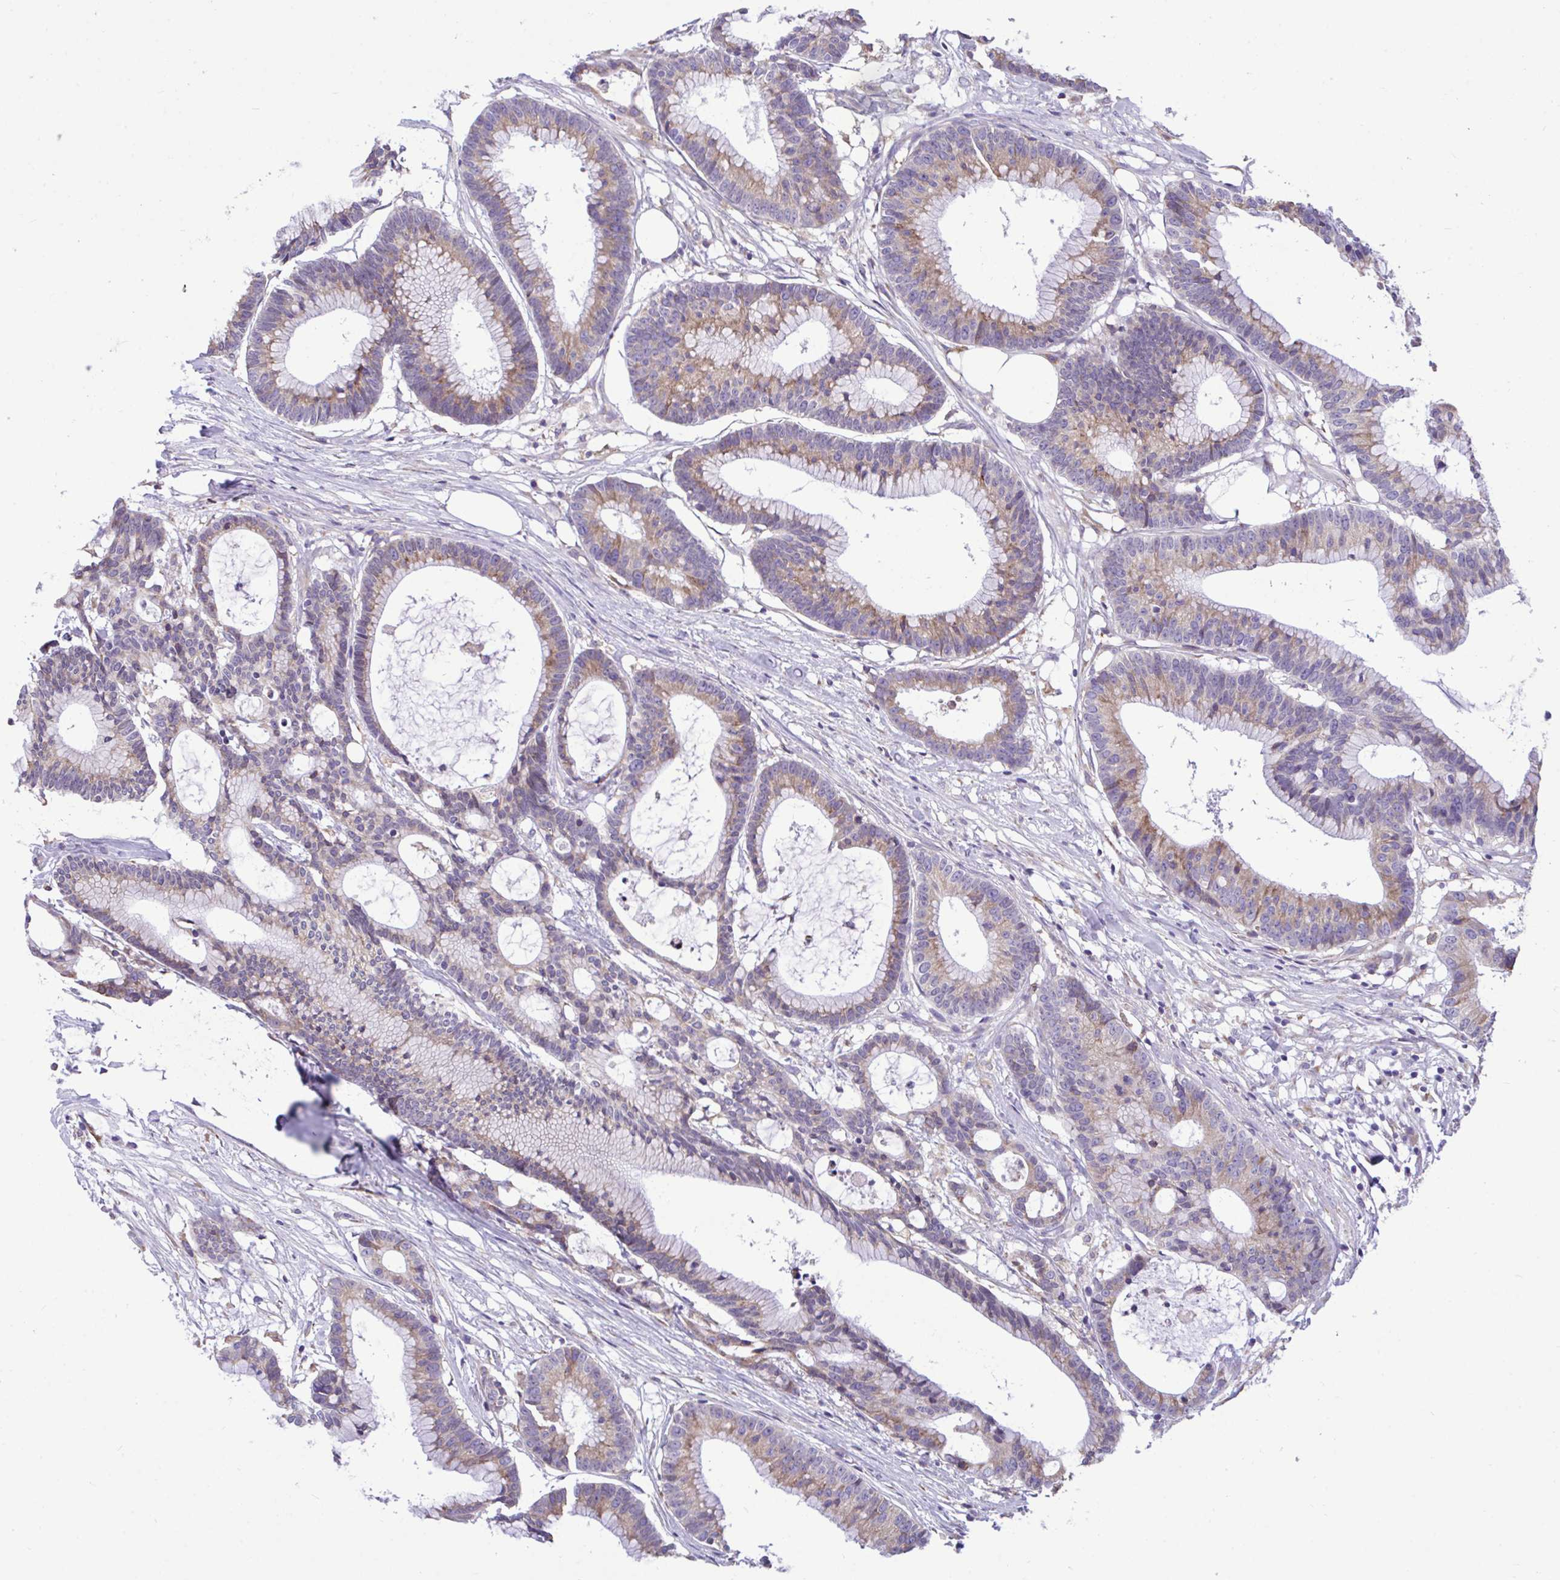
{"staining": {"intensity": "moderate", "quantity": "25%-75%", "location": "cytoplasmic/membranous"}, "tissue": "colorectal cancer", "cell_type": "Tumor cells", "image_type": "cancer", "snomed": [{"axis": "morphology", "description": "Adenocarcinoma, NOS"}, {"axis": "topography", "description": "Colon"}], "caption": "High-magnification brightfield microscopy of colorectal adenocarcinoma stained with DAB (brown) and counterstained with hematoxylin (blue). tumor cells exhibit moderate cytoplasmic/membranous staining is seen in about25%-75% of cells.", "gene": "PIGK", "patient": {"sex": "female", "age": 78}}